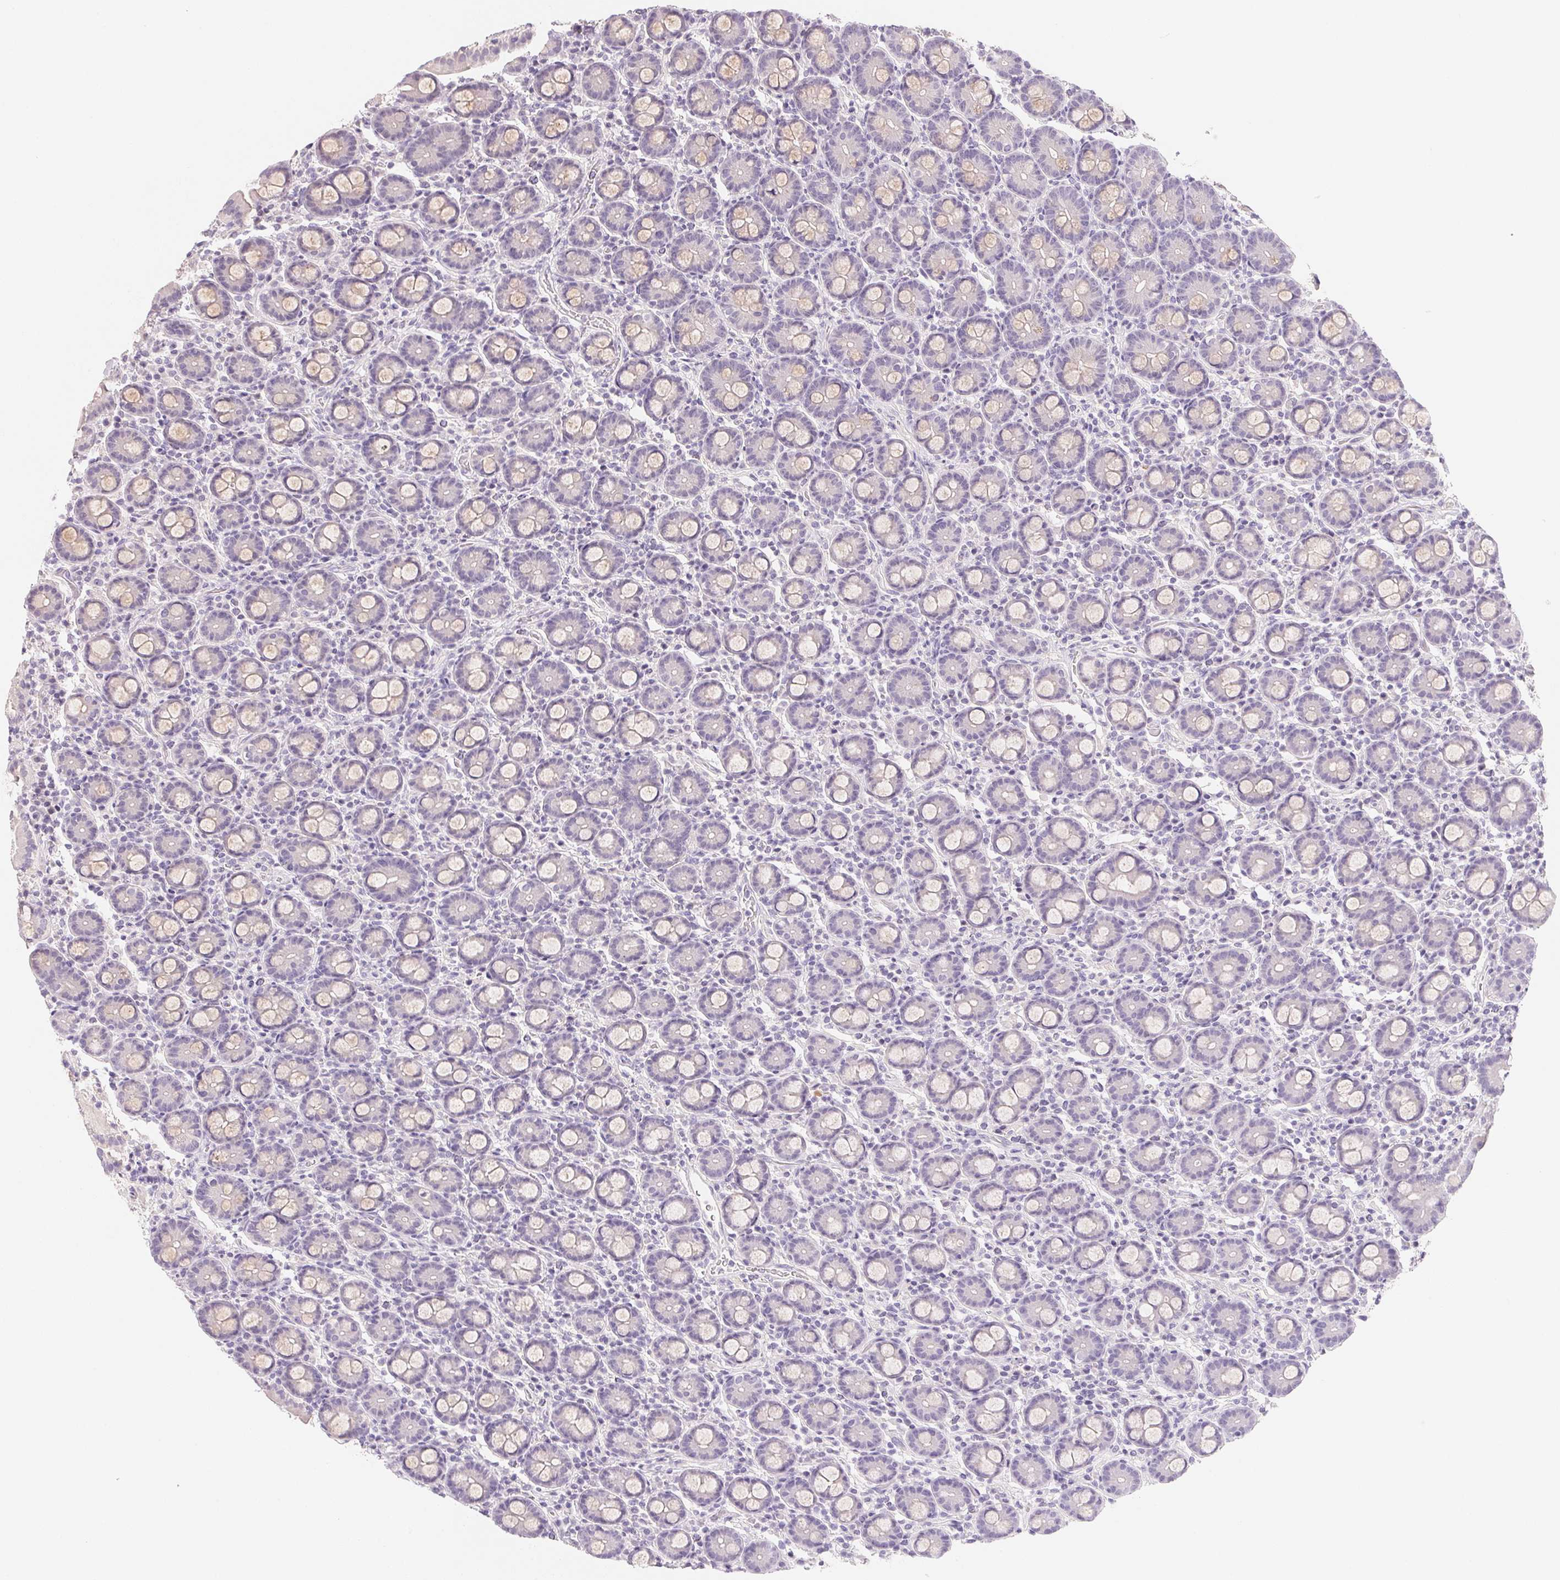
{"staining": {"intensity": "negative", "quantity": "none", "location": "none"}, "tissue": "small intestine", "cell_type": "Glandular cells", "image_type": "normal", "snomed": [{"axis": "morphology", "description": "Normal tissue, NOS"}, {"axis": "topography", "description": "Small intestine"}], "caption": "Immunohistochemical staining of normal human small intestine reveals no significant staining in glandular cells. (DAB (3,3'-diaminobenzidine) immunohistochemistry, high magnification).", "gene": "MCOLN3", "patient": {"sex": "male", "age": 26}}